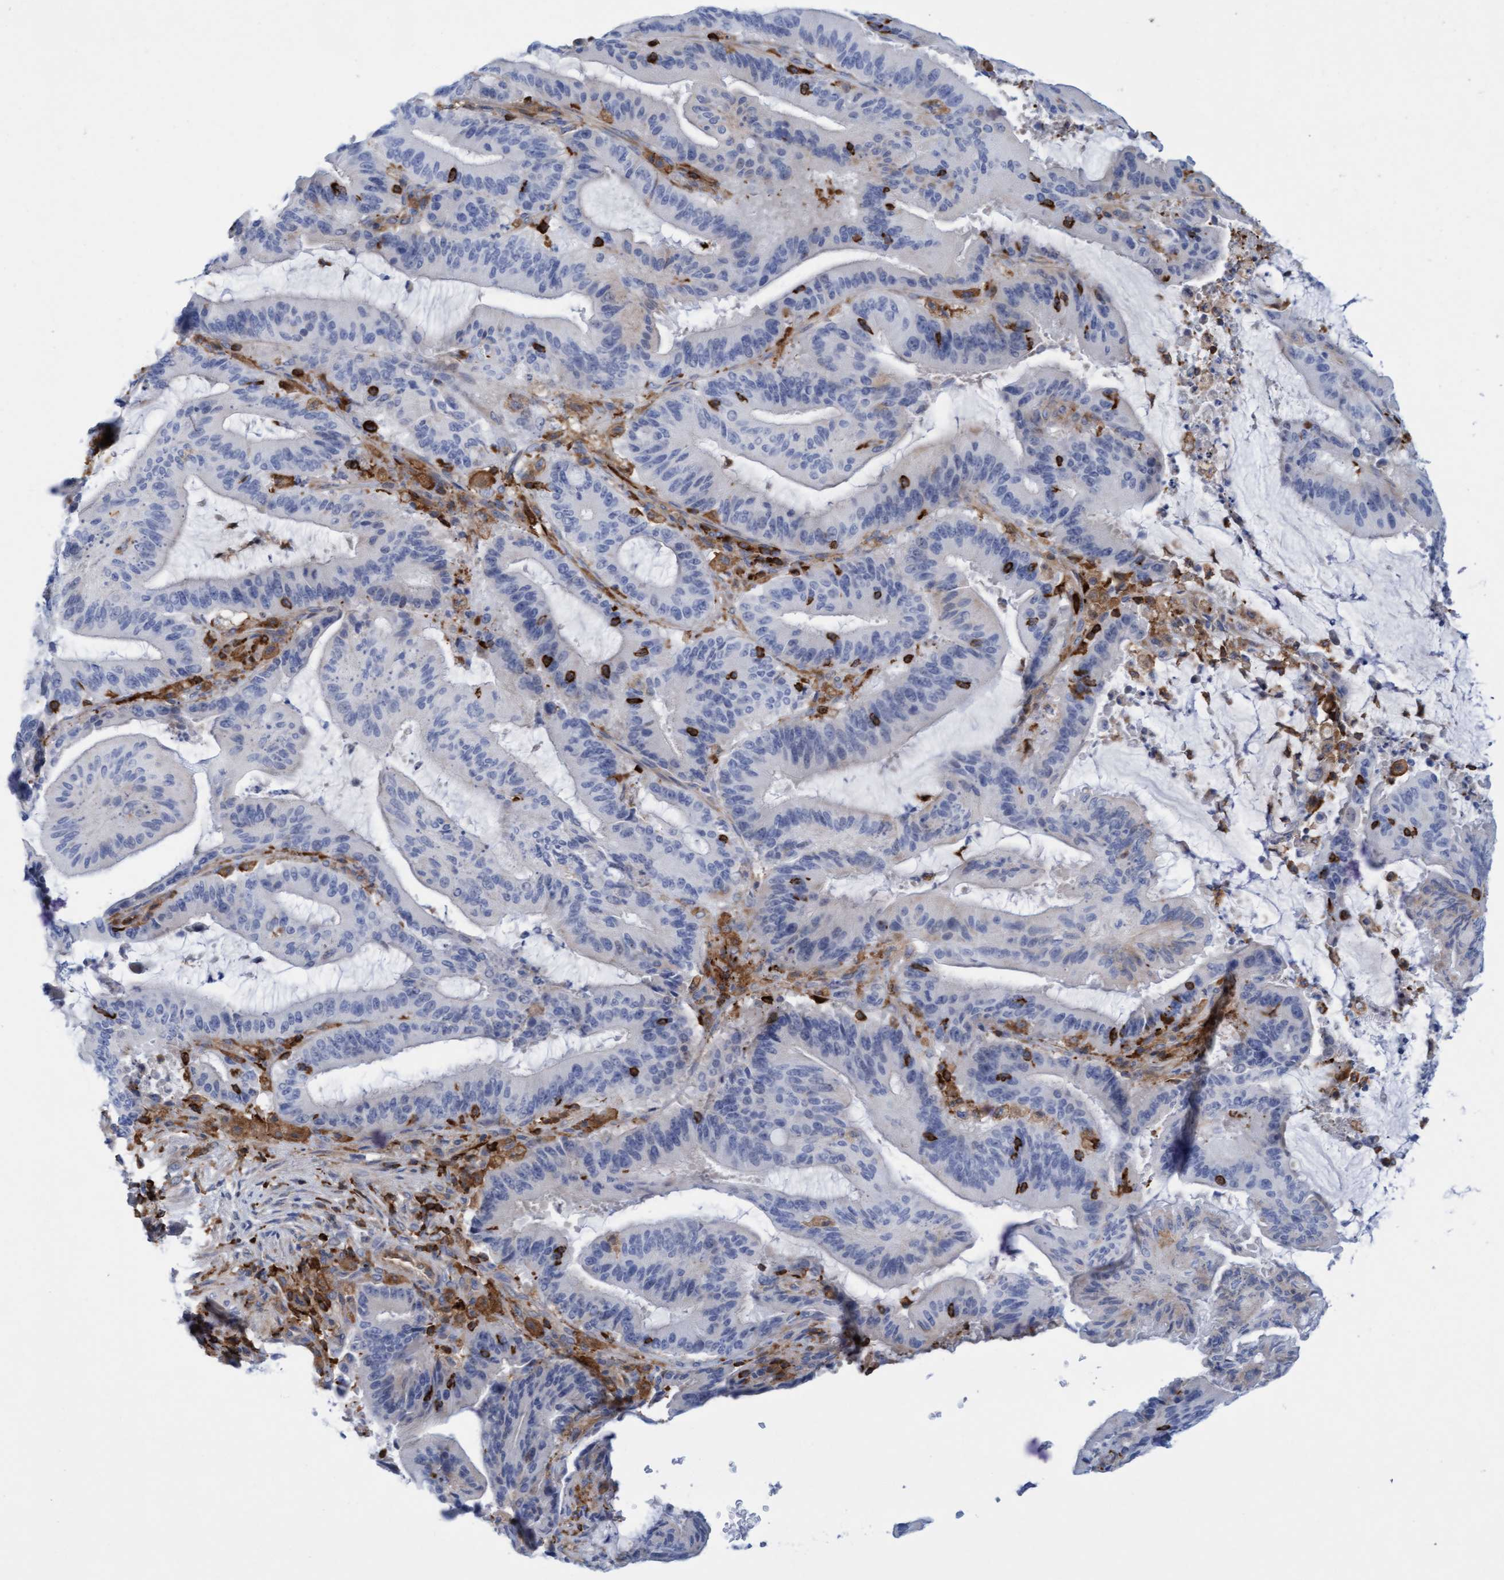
{"staining": {"intensity": "negative", "quantity": "none", "location": "none"}, "tissue": "liver cancer", "cell_type": "Tumor cells", "image_type": "cancer", "snomed": [{"axis": "morphology", "description": "Normal tissue, NOS"}, {"axis": "morphology", "description": "Cholangiocarcinoma"}, {"axis": "topography", "description": "Liver"}, {"axis": "topography", "description": "Peripheral nerve tissue"}], "caption": "IHC of human liver cholangiocarcinoma exhibits no staining in tumor cells.", "gene": "FNBP1", "patient": {"sex": "female", "age": 73}}